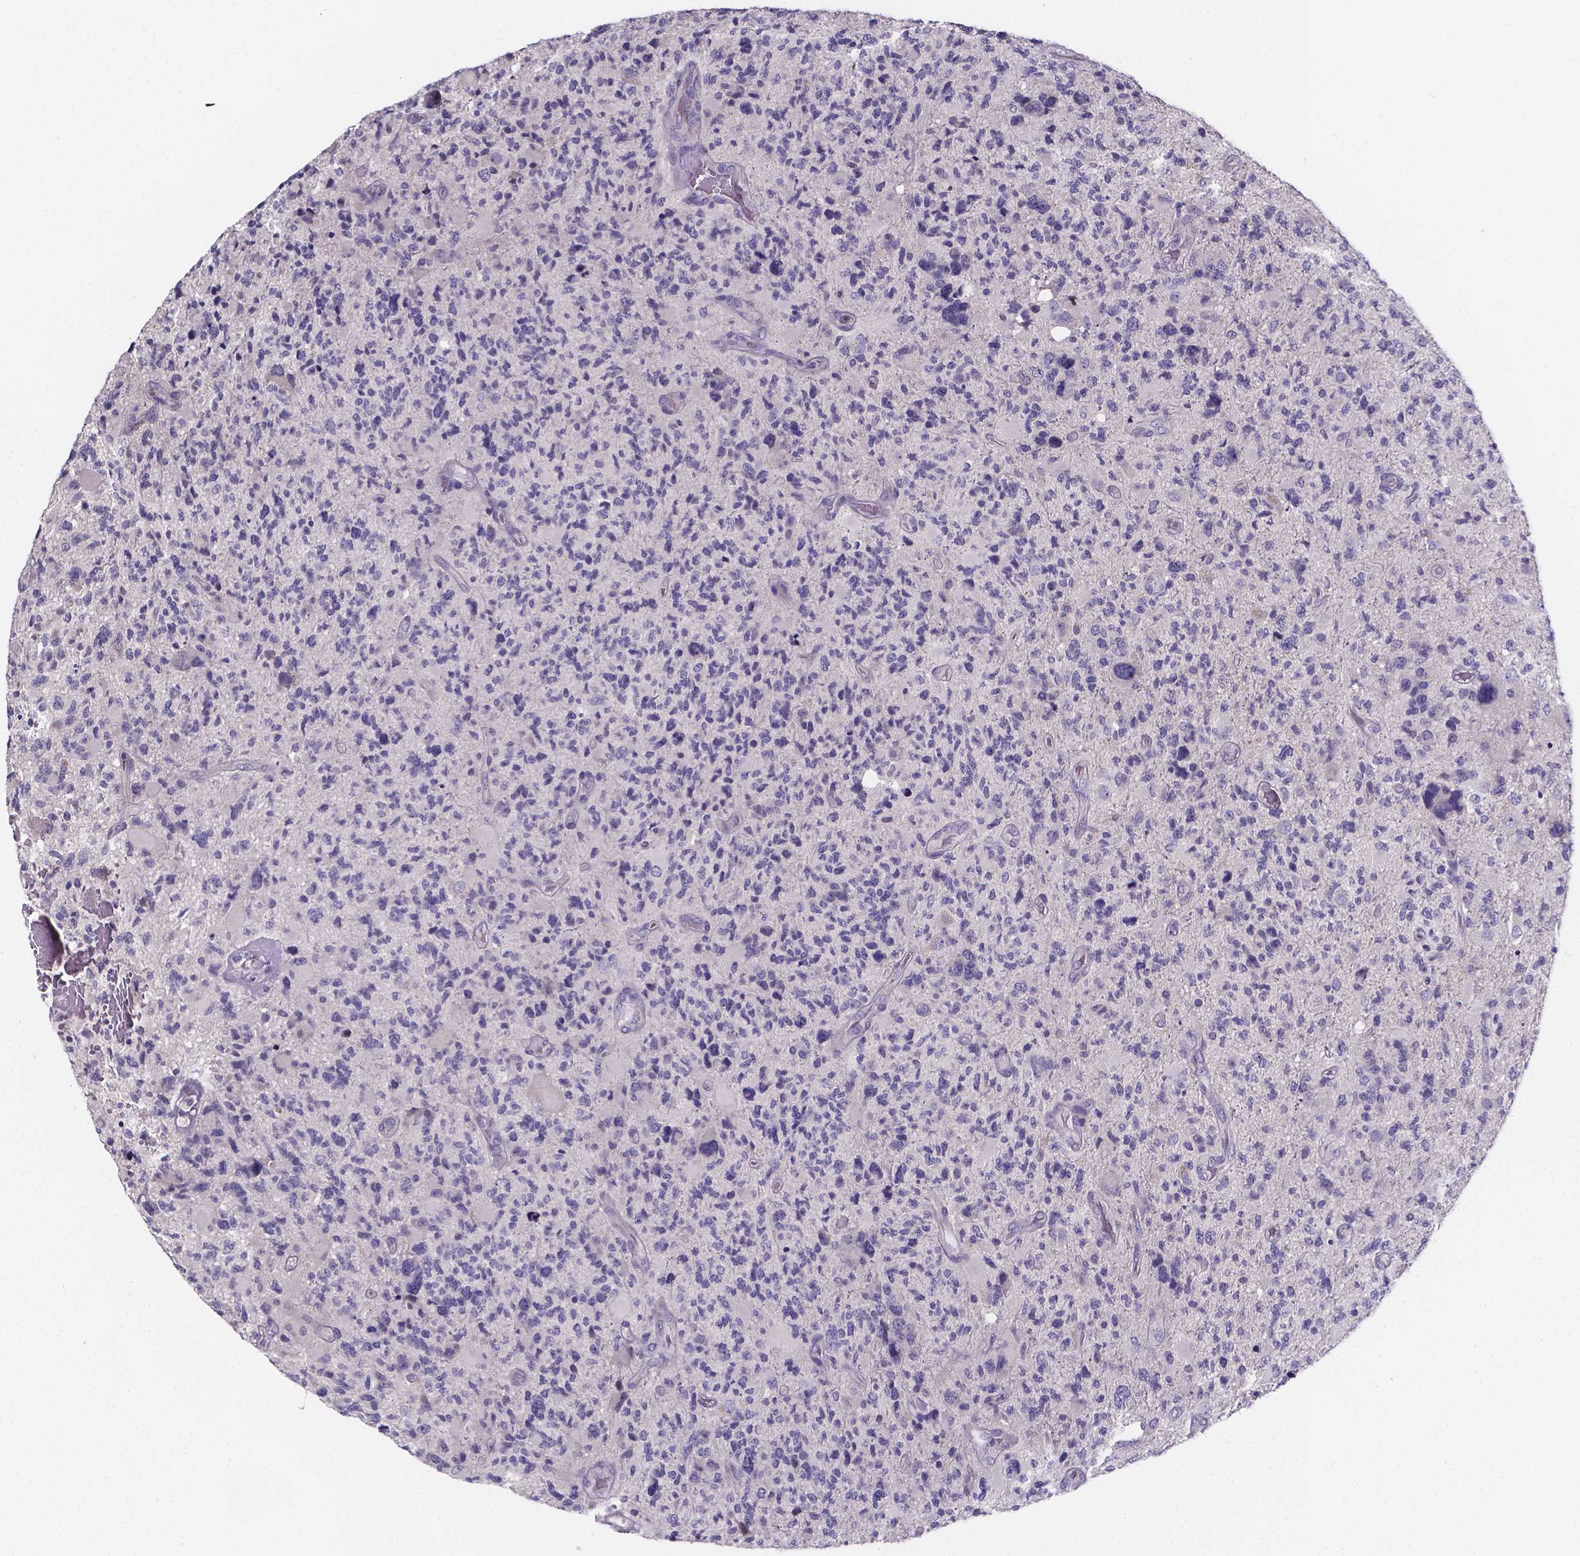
{"staining": {"intensity": "negative", "quantity": "none", "location": "none"}, "tissue": "glioma", "cell_type": "Tumor cells", "image_type": "cancer", "snomed": [{"axis": "morphology", "description": "Glioma, malignant, High grade"}, {"axis": "topography", "description": "Brain"}], "caption": "This is a histopathology image of immunohistochemistry (IHC) staining of glioma, which shows no staining in tumor cells. (DAB immunohistochemistry (IHC) with hematoxylin counter stain).", "gene": "SPOCD1", "patient": {"sex": "female", "age": 71}}